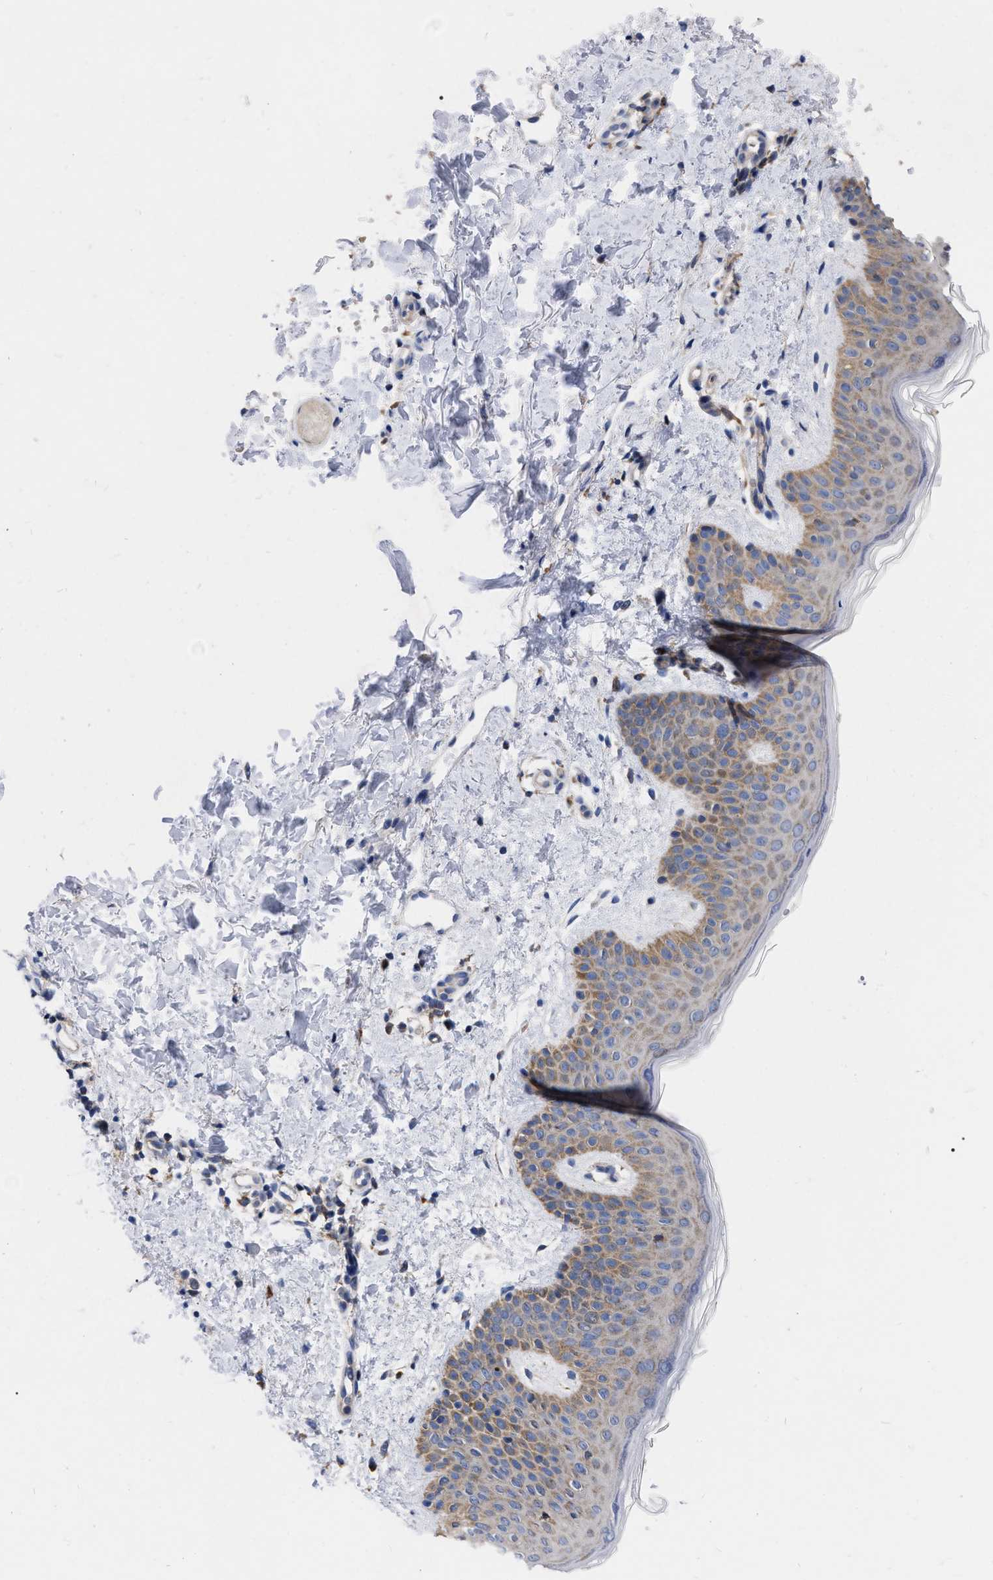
{"staining": {"intensity": "moderate", "quantity": "<25%", "location": "cytoplasmic/membranous"}, "tissue": "skin", "cell_type": "Fibroblasts", "image_type": "normal", "snomed": [{"axis": "morphology", "description": "Normal tissue, NOS"}, {"axis": "topography", "description": "Skin"}], "caption": "About <25% of fibroblasts in unremarkable skin display moderate cytoplasmic/membranous protein positivity as visualized by brown immunohistochemical staining.", "gene": "CDKN2C", "patient": {"sex": "male", "age": 40}}